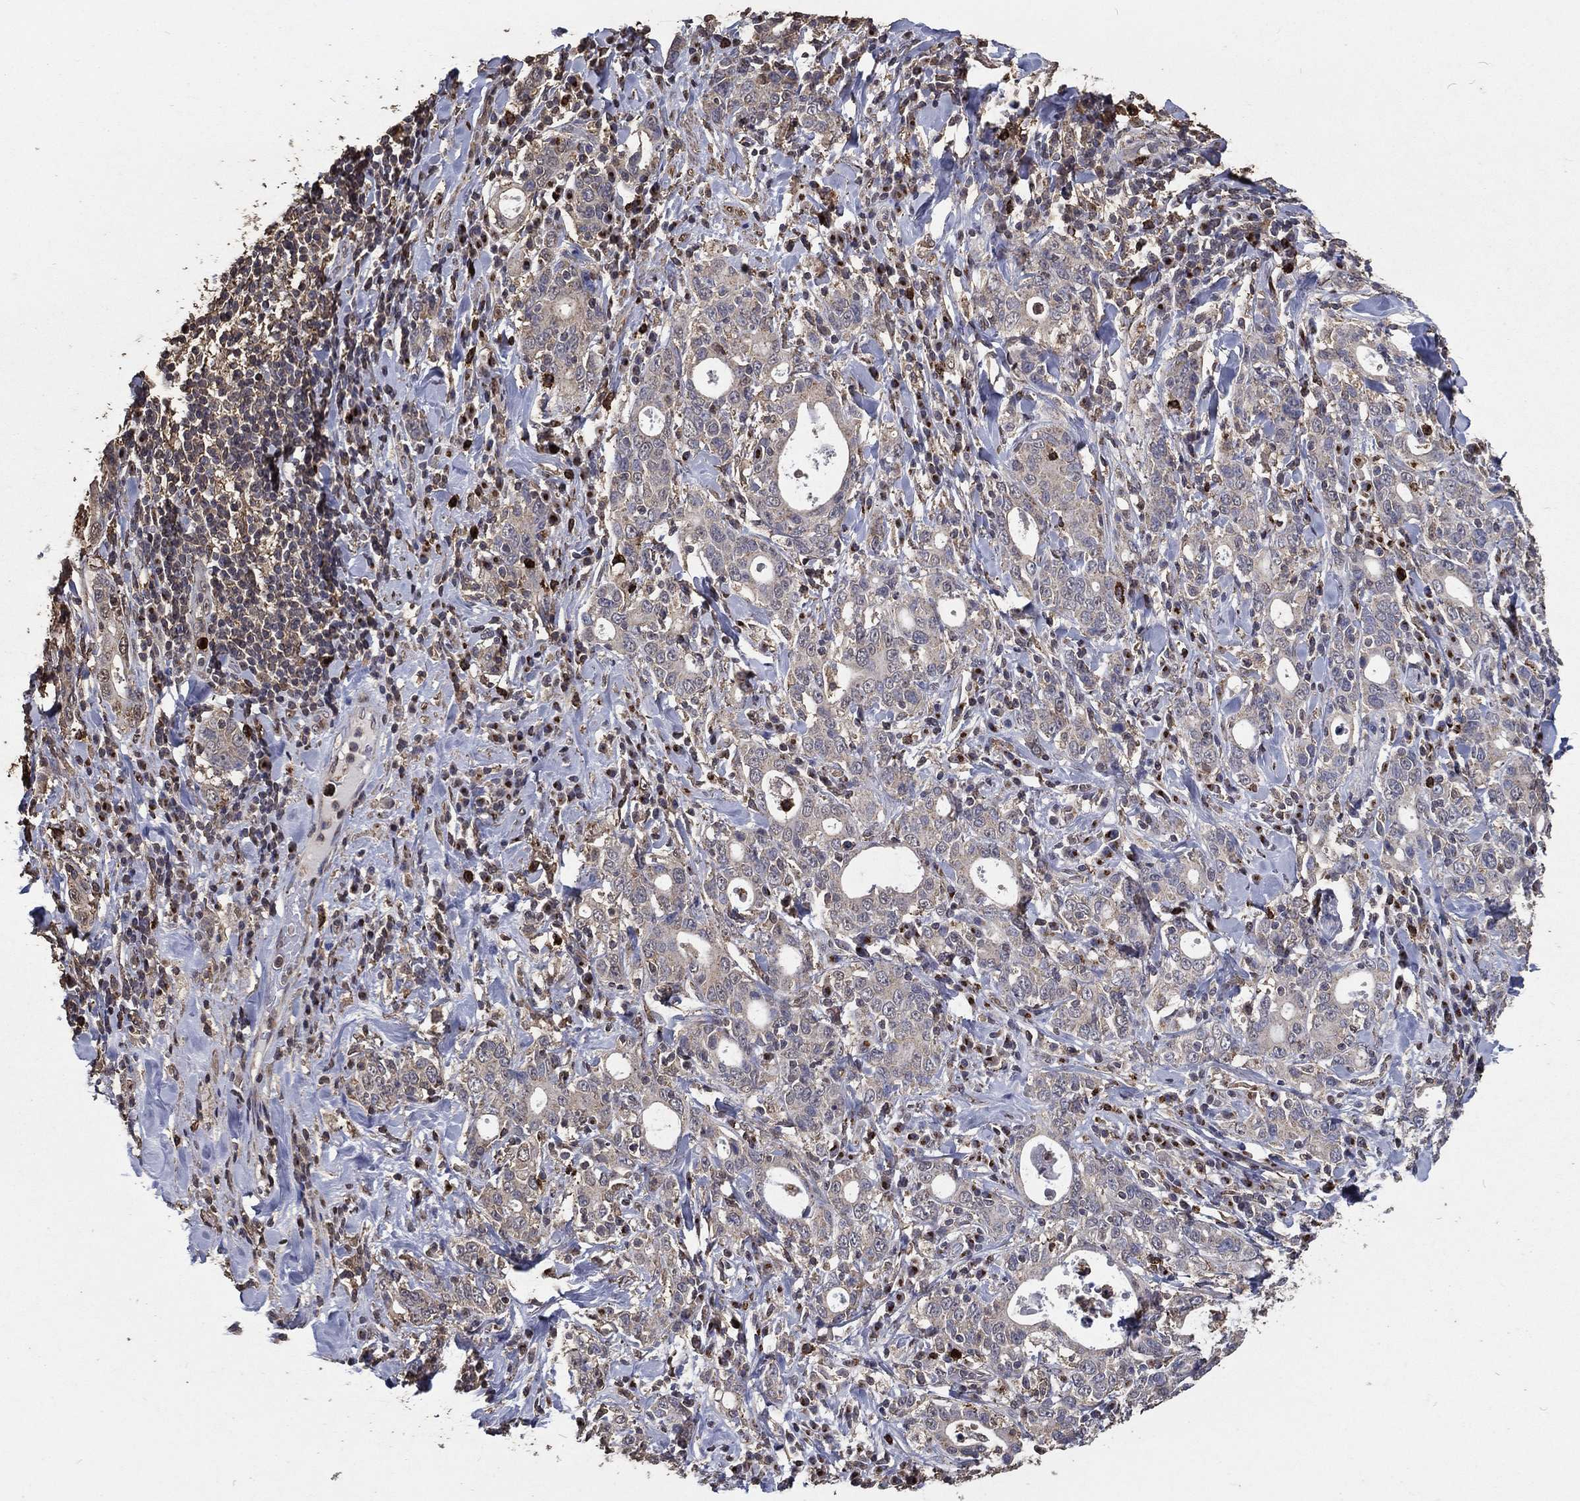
{"staining": {"intensity": "negative", "quantity": "none", "location": "none"}, "tissue": "stomach cancer", "cell_type": "Tumor cells", "image_type": "cancer", "snomed": [{"axis": "morphology", "description": "Adenocarcinoma, NOS"}, {"axis": "topography", "description": "Stomach"}], "caption": "IHC of stomach cancer shows no positivity in tumor cells.", "gene": "GPR183", "patient": {"sex": "male", "age": 79}}